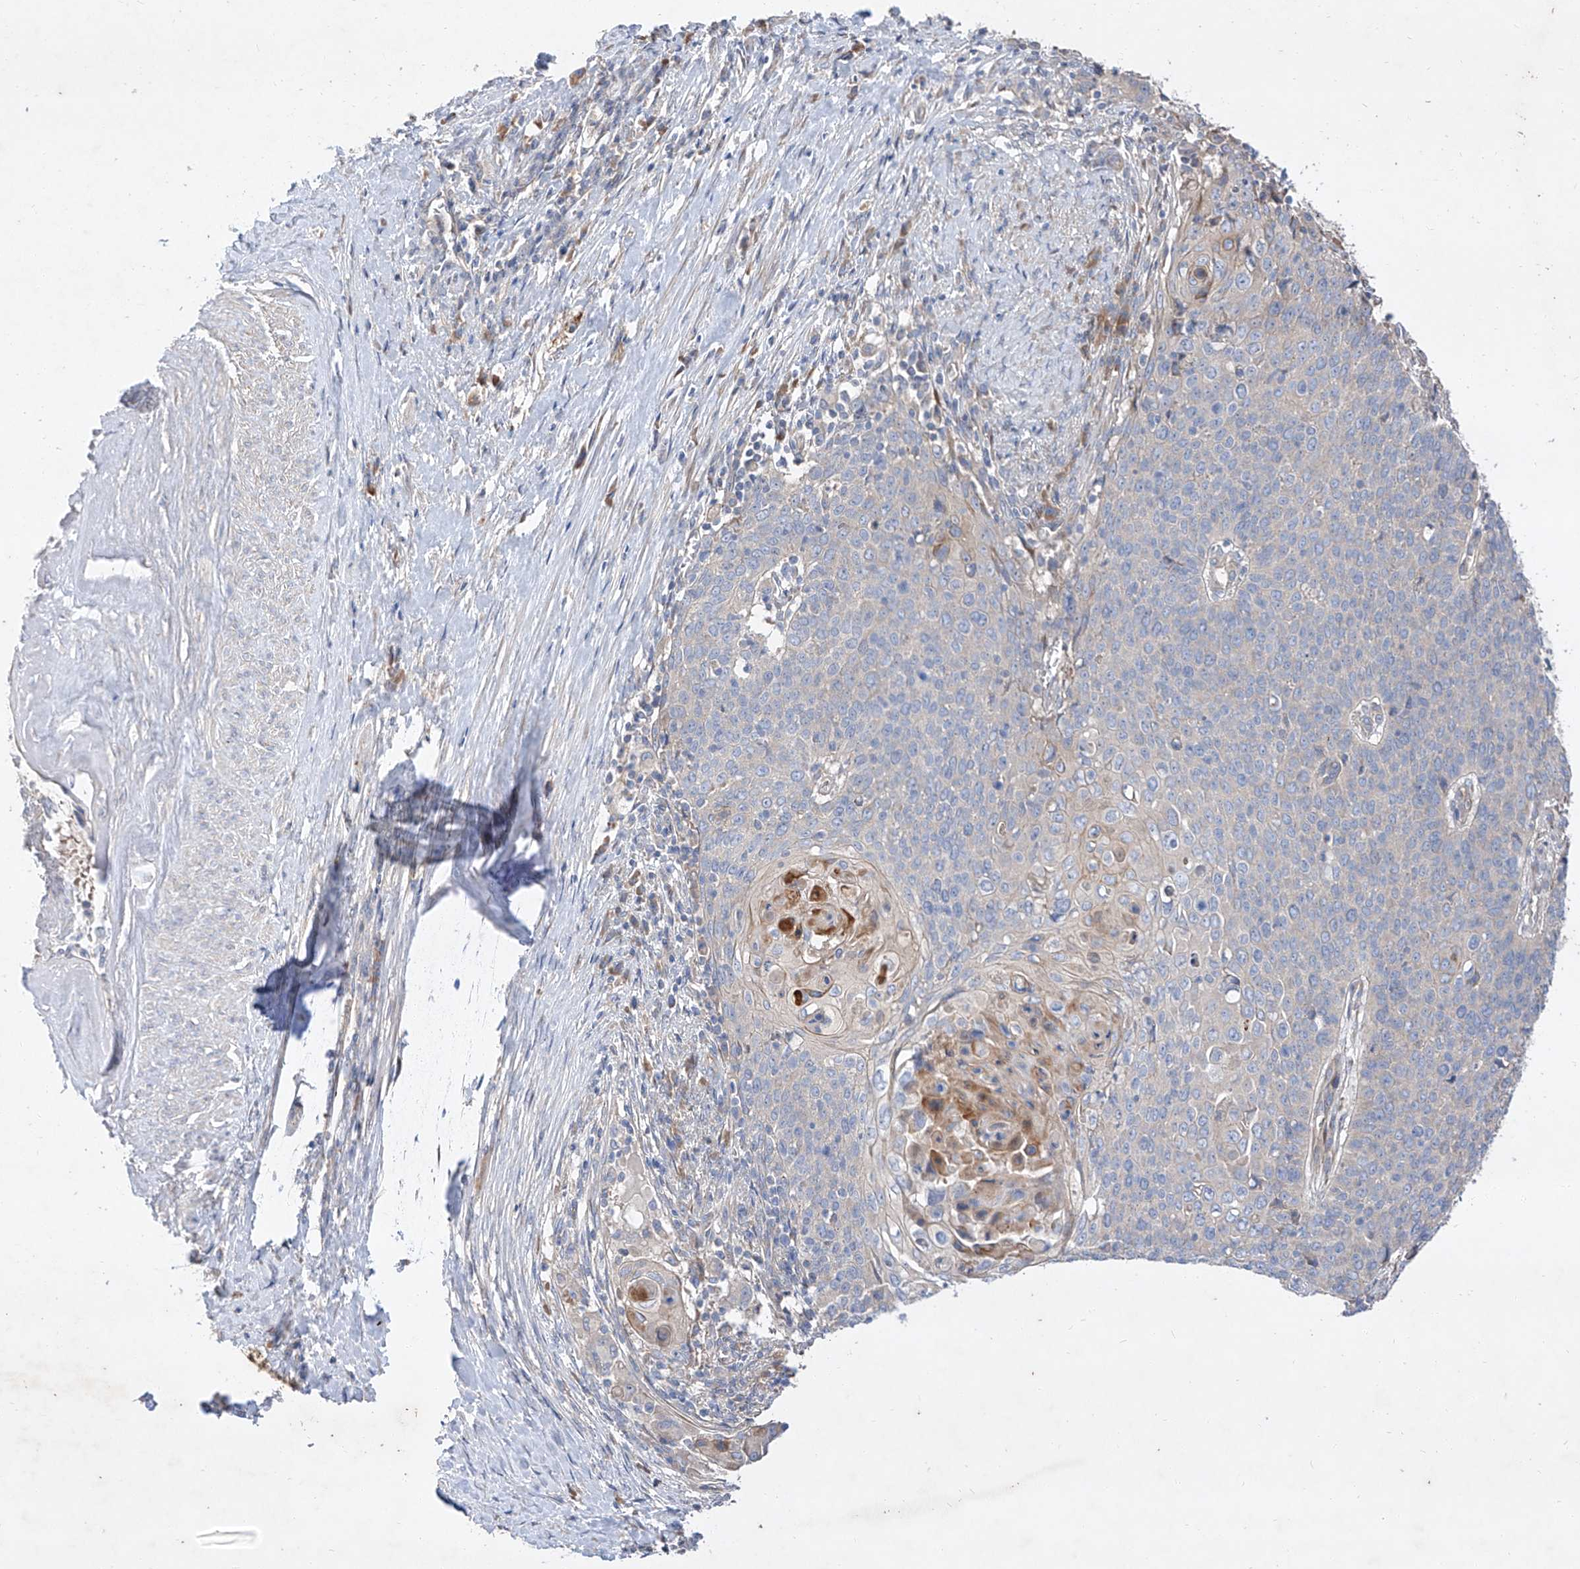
{"staining": {"intensity": "negative", "quantity": "none", "location": "none"}, "tissue": "cervical cancer", "cell_type": "Tumor cells", "image_type": "cancer", "snomed": [{"axis": "morphology", "description": "Squamous cell carcinoma, NOS"}, {"axis": "topography", "description": "Cervix"}], "caption": "Tumor cells show no significant expression in squamous cell carcinoma (cervical).", "gene": "DIRAS3", "patient": {"sex": "female", "age": 39}}